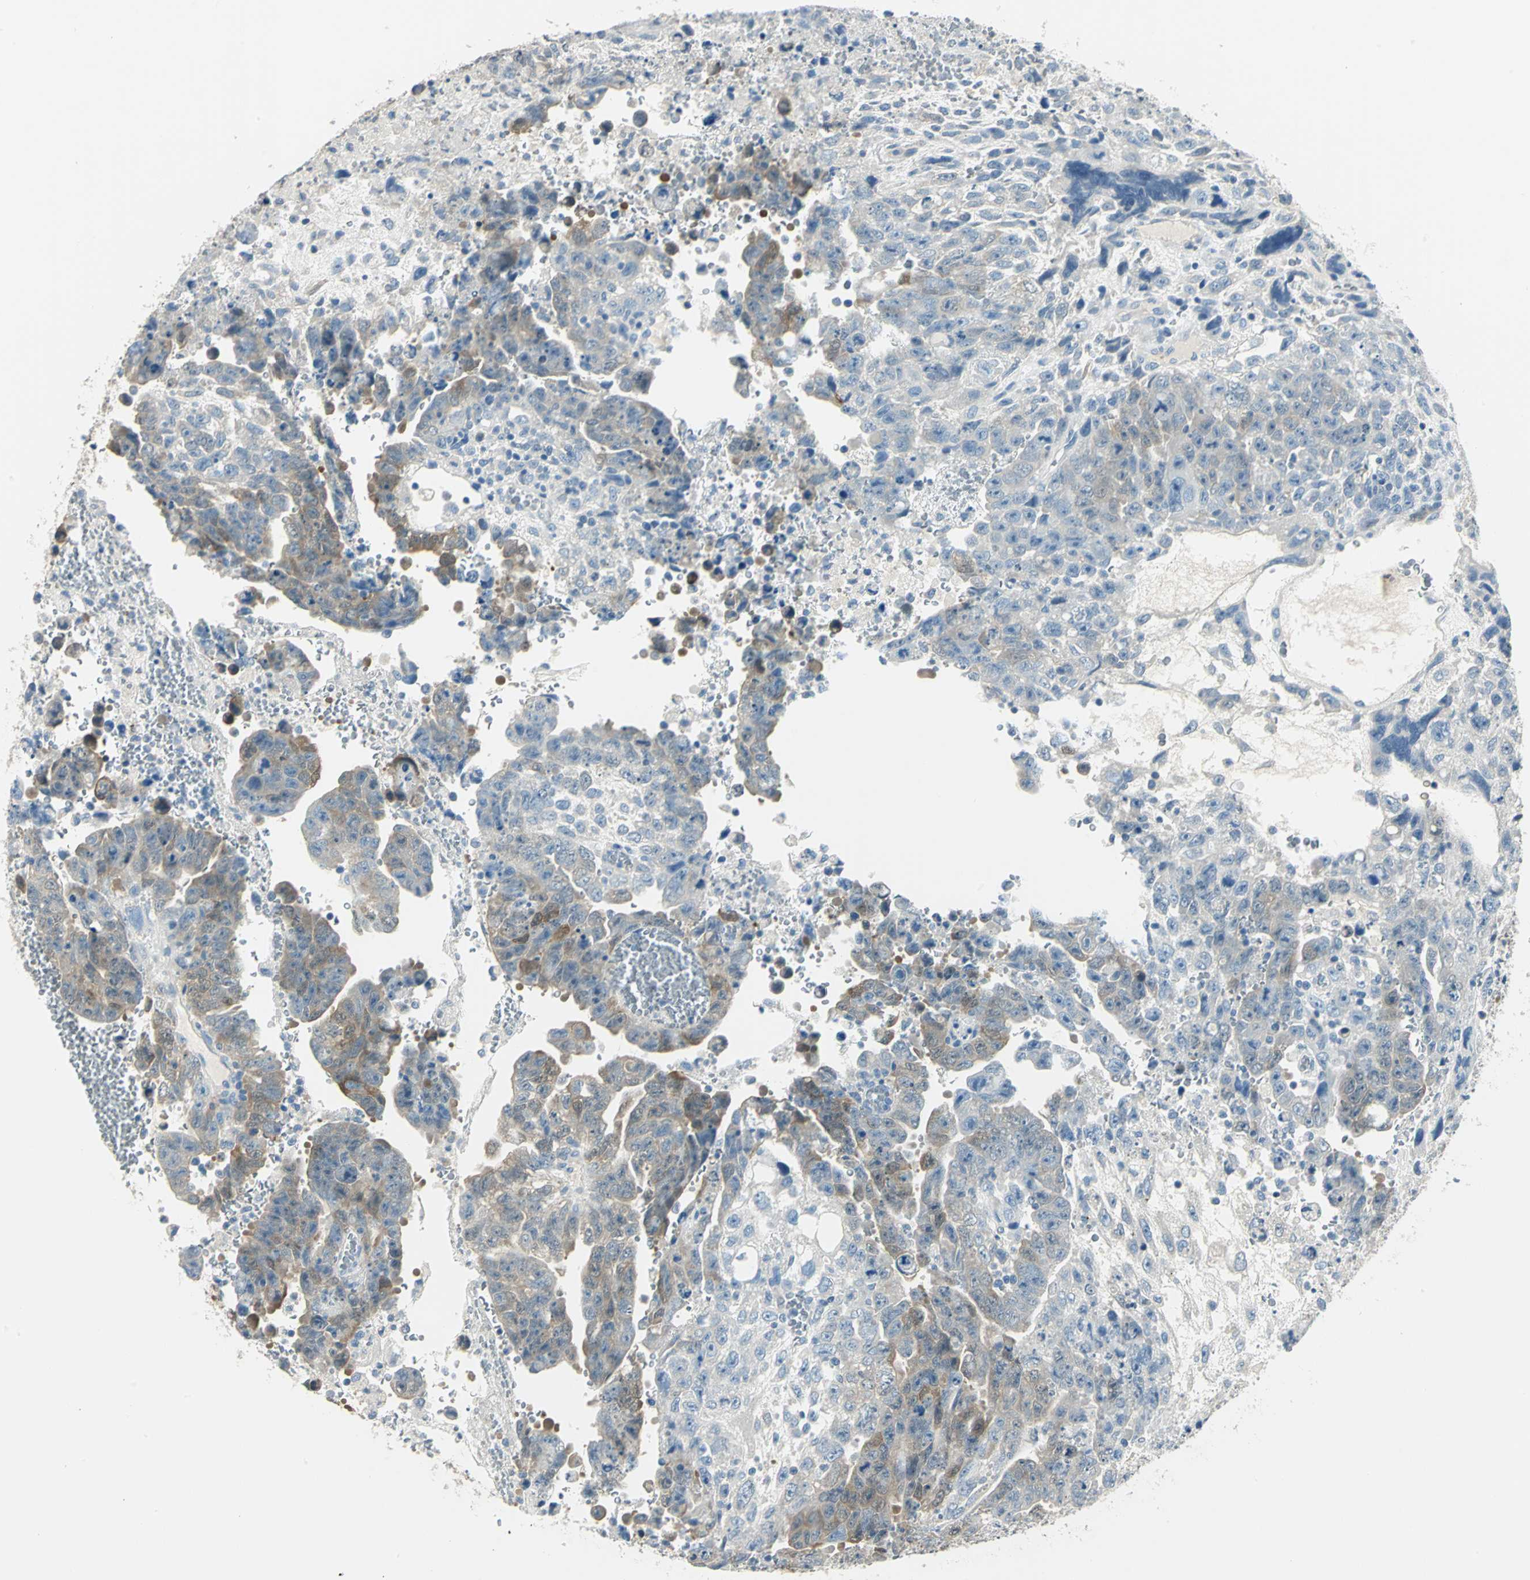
{"staining": {"intensity": "moderate", "quantity": "<25%", "location": "cytoplasmic/membranous"}, "tissue": "testis cancer", "cell_type": "Tumor cells", "image_type": "cancer", "snomed": [{"axis": "morphology", "description": "Carcinoma, Embryonal, NOS"}, {"axis": "topography", "description": "Testis"}], "caption": "Immunohistochemical staining of human testis embryonal carcinoma shows low levels of moderate cytoplasmic/membranous protein expression in about <25% of tumor cells.", "gene": "UCHL1", "patient": {"sex": "male", "age": 28}}